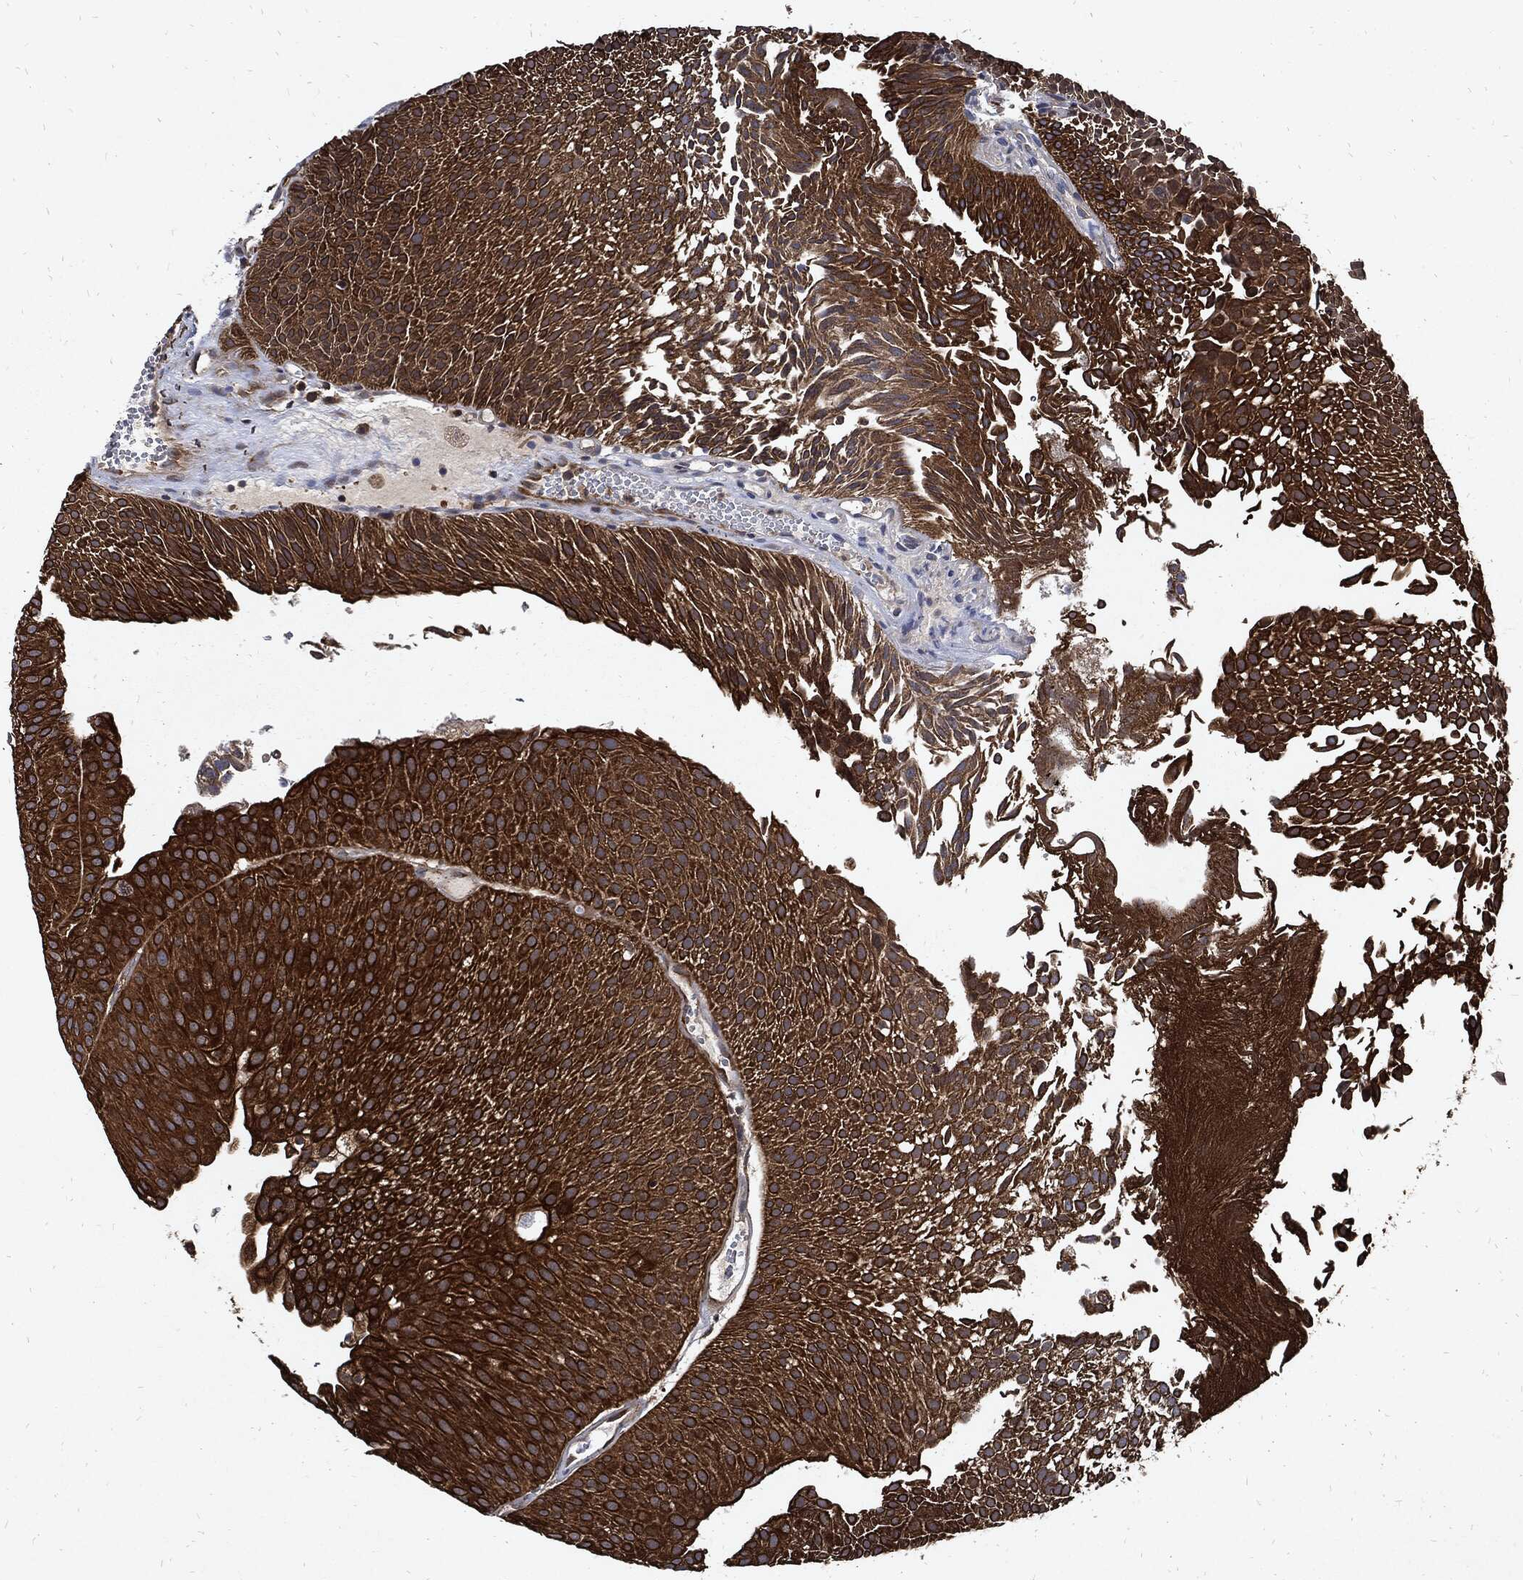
{"staining": {"intensity": "strong", "quantity": ">75%", "location": "cytoplasmic/membranous"}, "tissue": "urothelial cancer", "cell_type": "Tumor cells", "image_type": "cancer", "snomed": [{"axis": "morphology", "description": "Urothelial carcinoma, Low grade"}, {"axis": "topography", "description": "Urinary bladder"}], "caption": "There is high levels of strong cytoplasmic/membranous positivity in tumor cells of urothelial cancer, as demonstrated by immunohistochemical staining (brown color).", "gene": "DCTN1", "patient": {"sex": "male", "age": 65}}